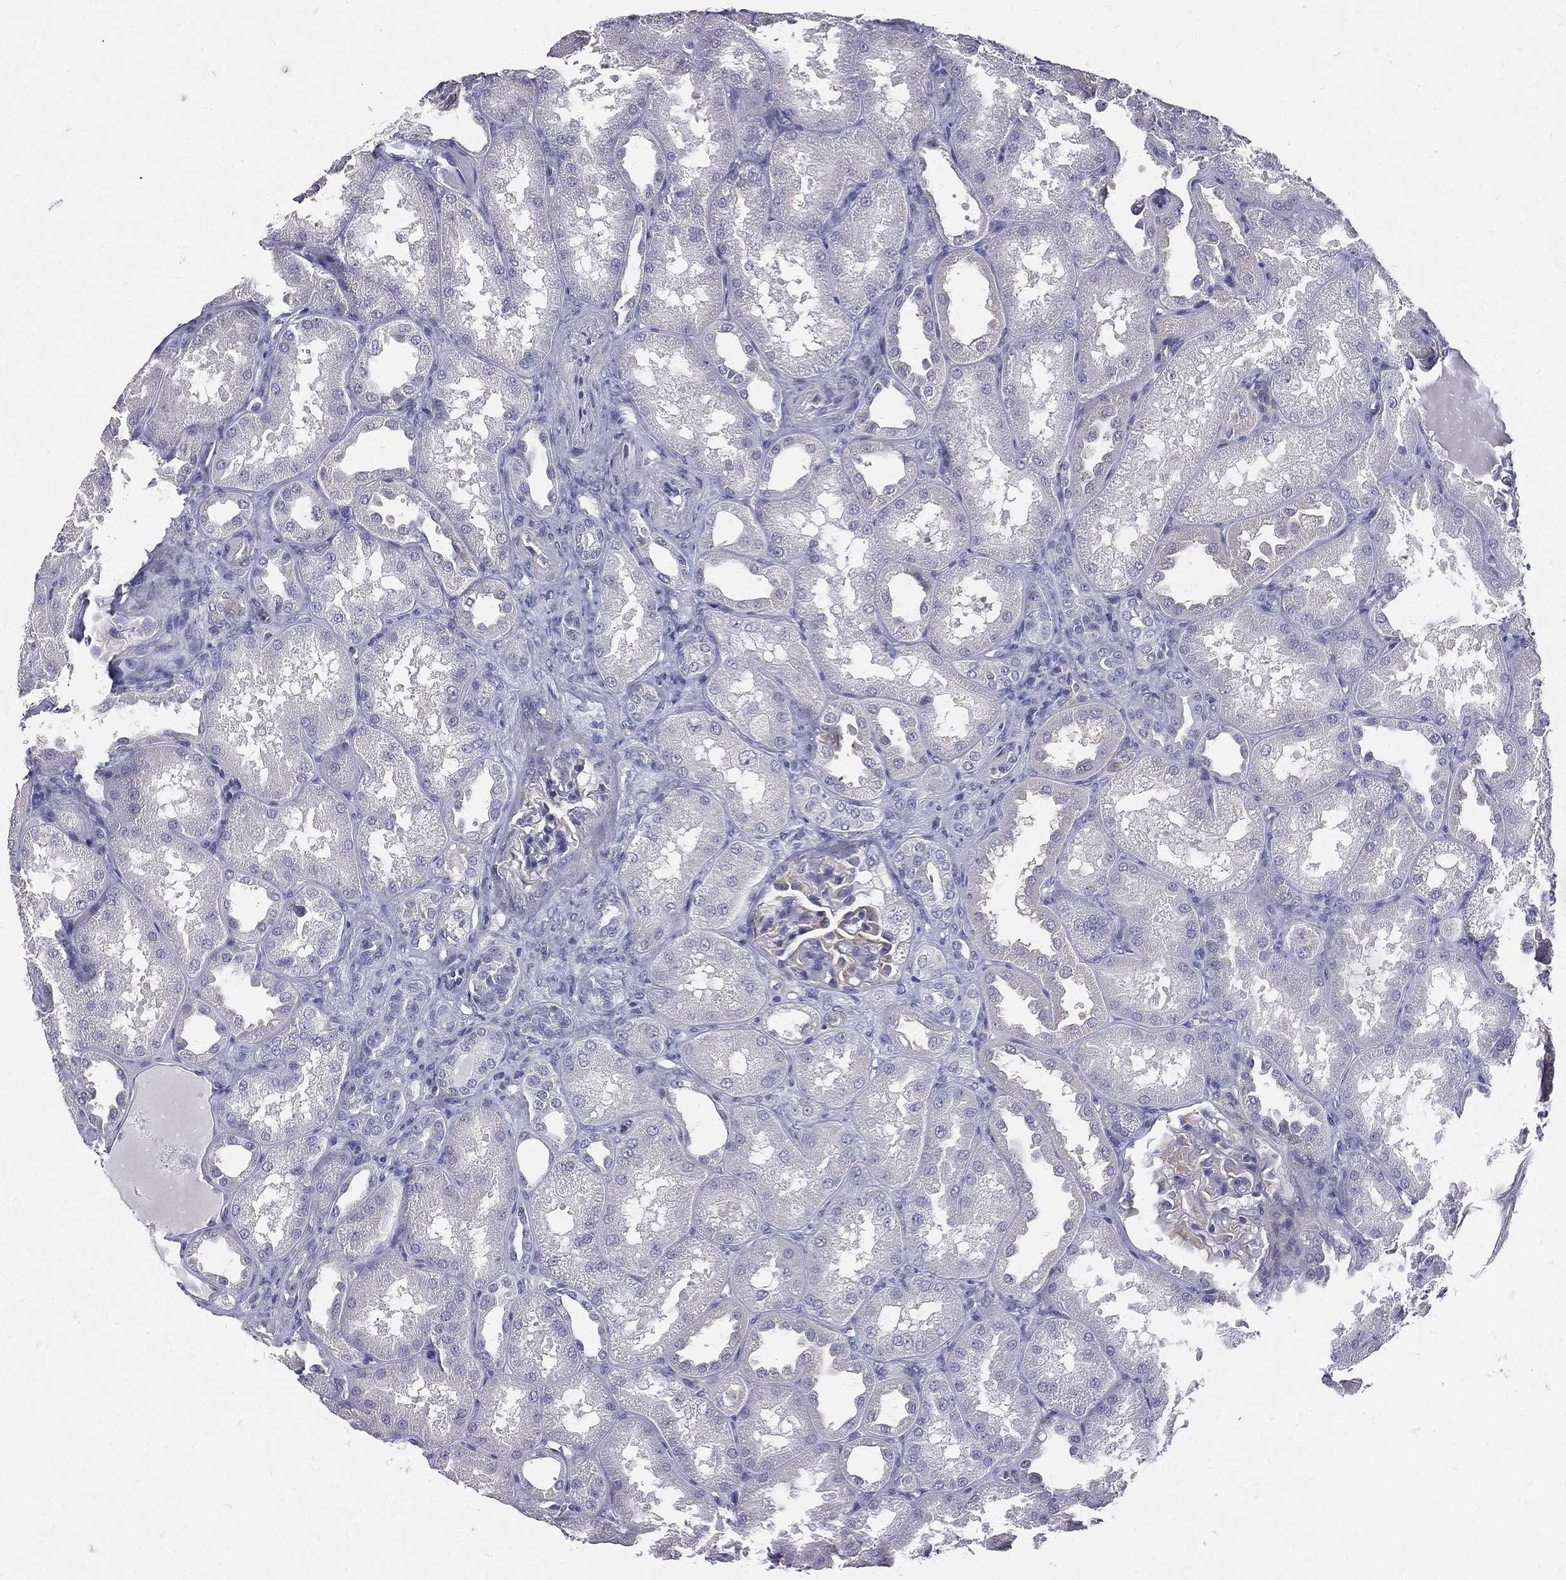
{"staining": {"intensity": "negative", "quantity": "none", "location": "none"}, "tissue": "kidney", "cell_type": "Cells in glomeruli", "image_type": "normal", "snomed": [{"axis": "morphology", "description": "Normal tissue, NOS"}, {"axis": "topography", "description": "Kidney"}], "caption": "A high-resolution photomicrograph shows IHC staining of benign kidney, which demonstrates no significant positivity in cells in glomeruli. Nuclei are stained in blue.", "gene": "ETNPPL", "patient": {"sex": "male", "age": 61}}